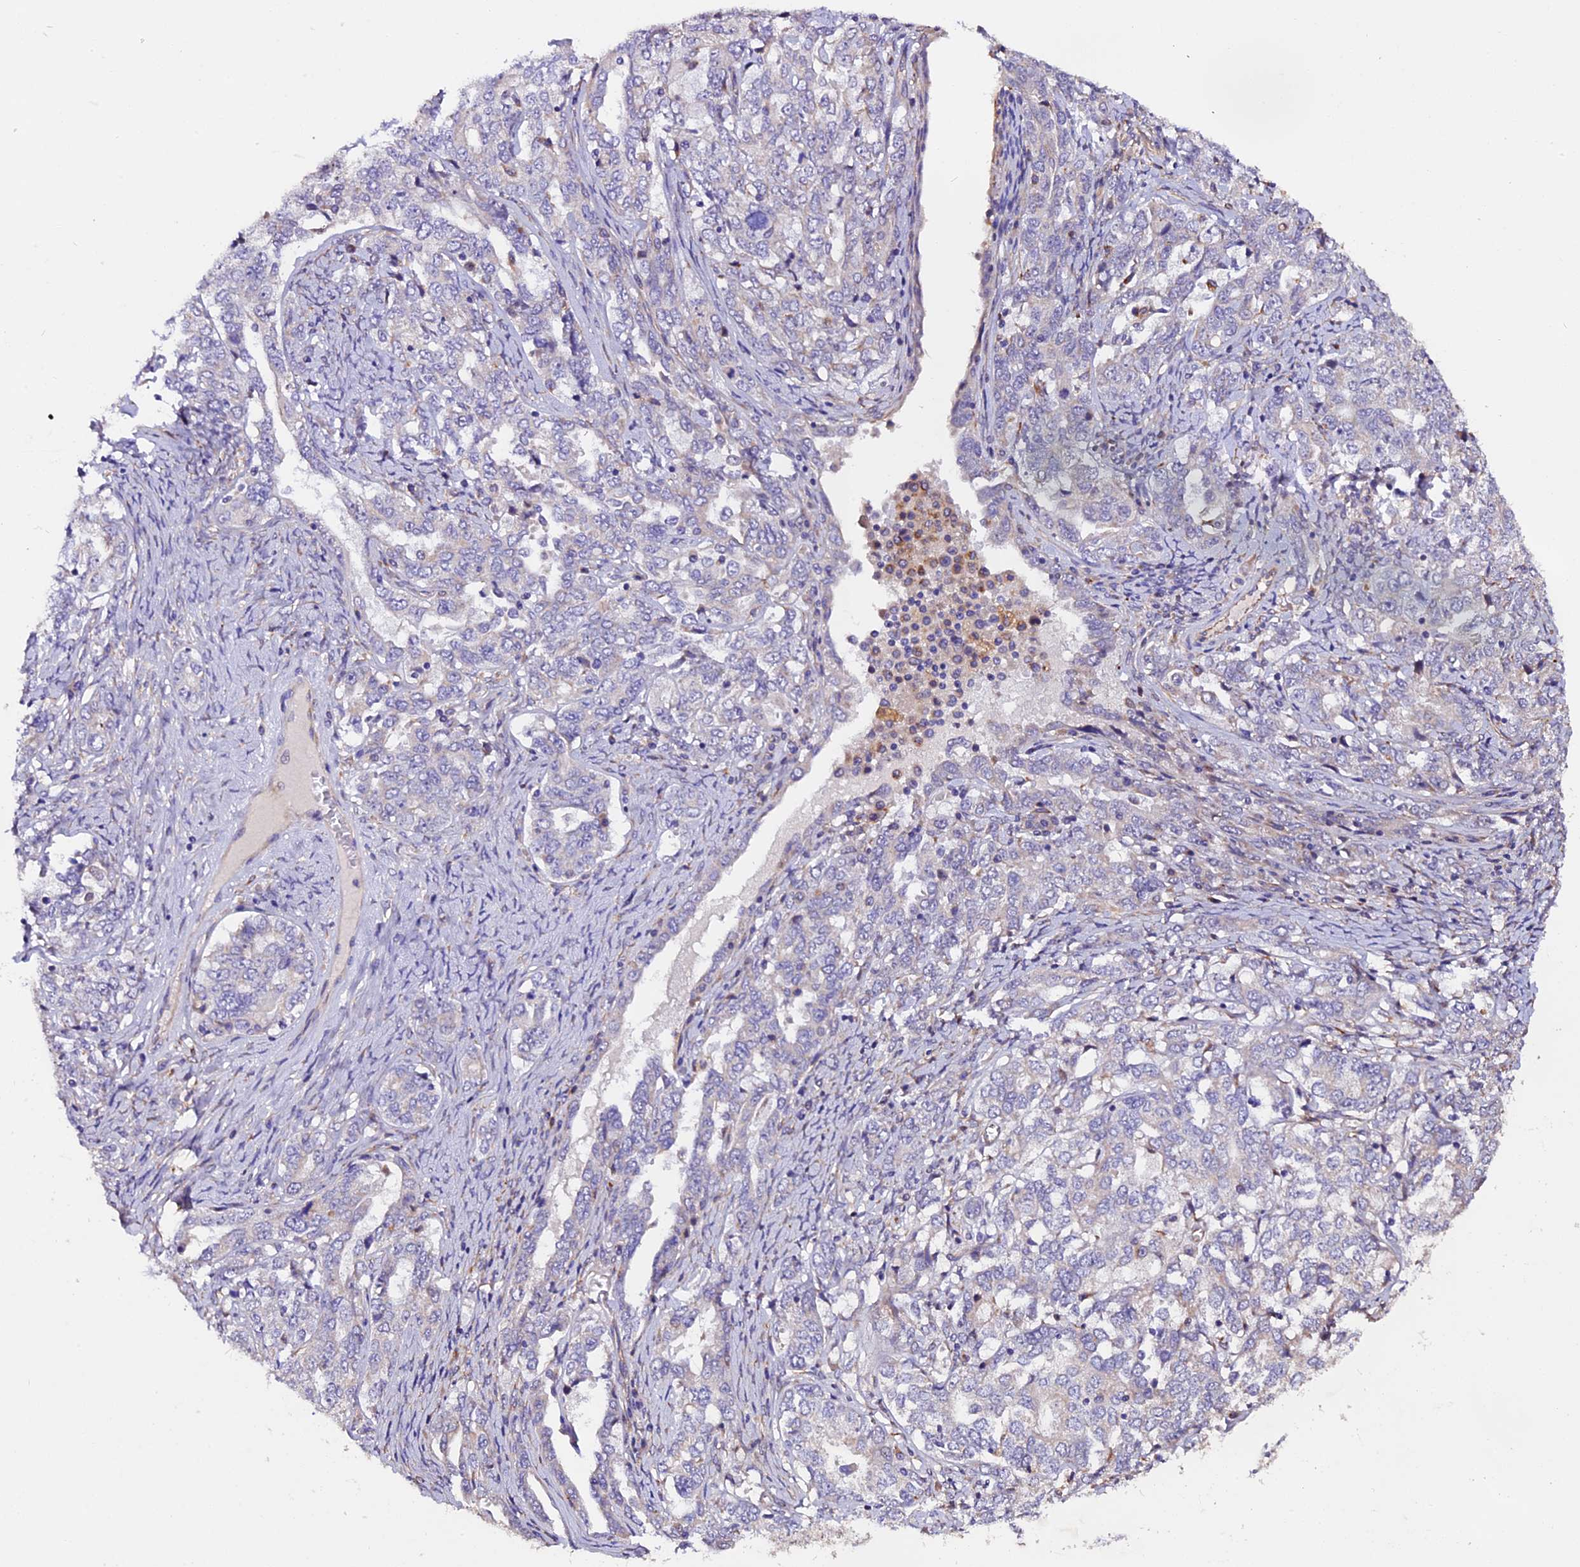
{"staining": {"intensity": "negative", "quantity": "none", "location": "none"}, "tissue": "ovarian cancer", "cell_type": "Tumor cells", "image_type": "cancer", "snomed": [{"axis": "morphology", "description": "Carcinoma, endometroid"}, {"axis": "topography", "description": "Ovary"}], "caption": "Photomicrograph shows no protein staining in tumor cells of endometroid carcinoma (ovarian) tissue. Nuclei are stained in blue.", "gene": "CLN5", "patient": {"sex": "female", "age": 62}}